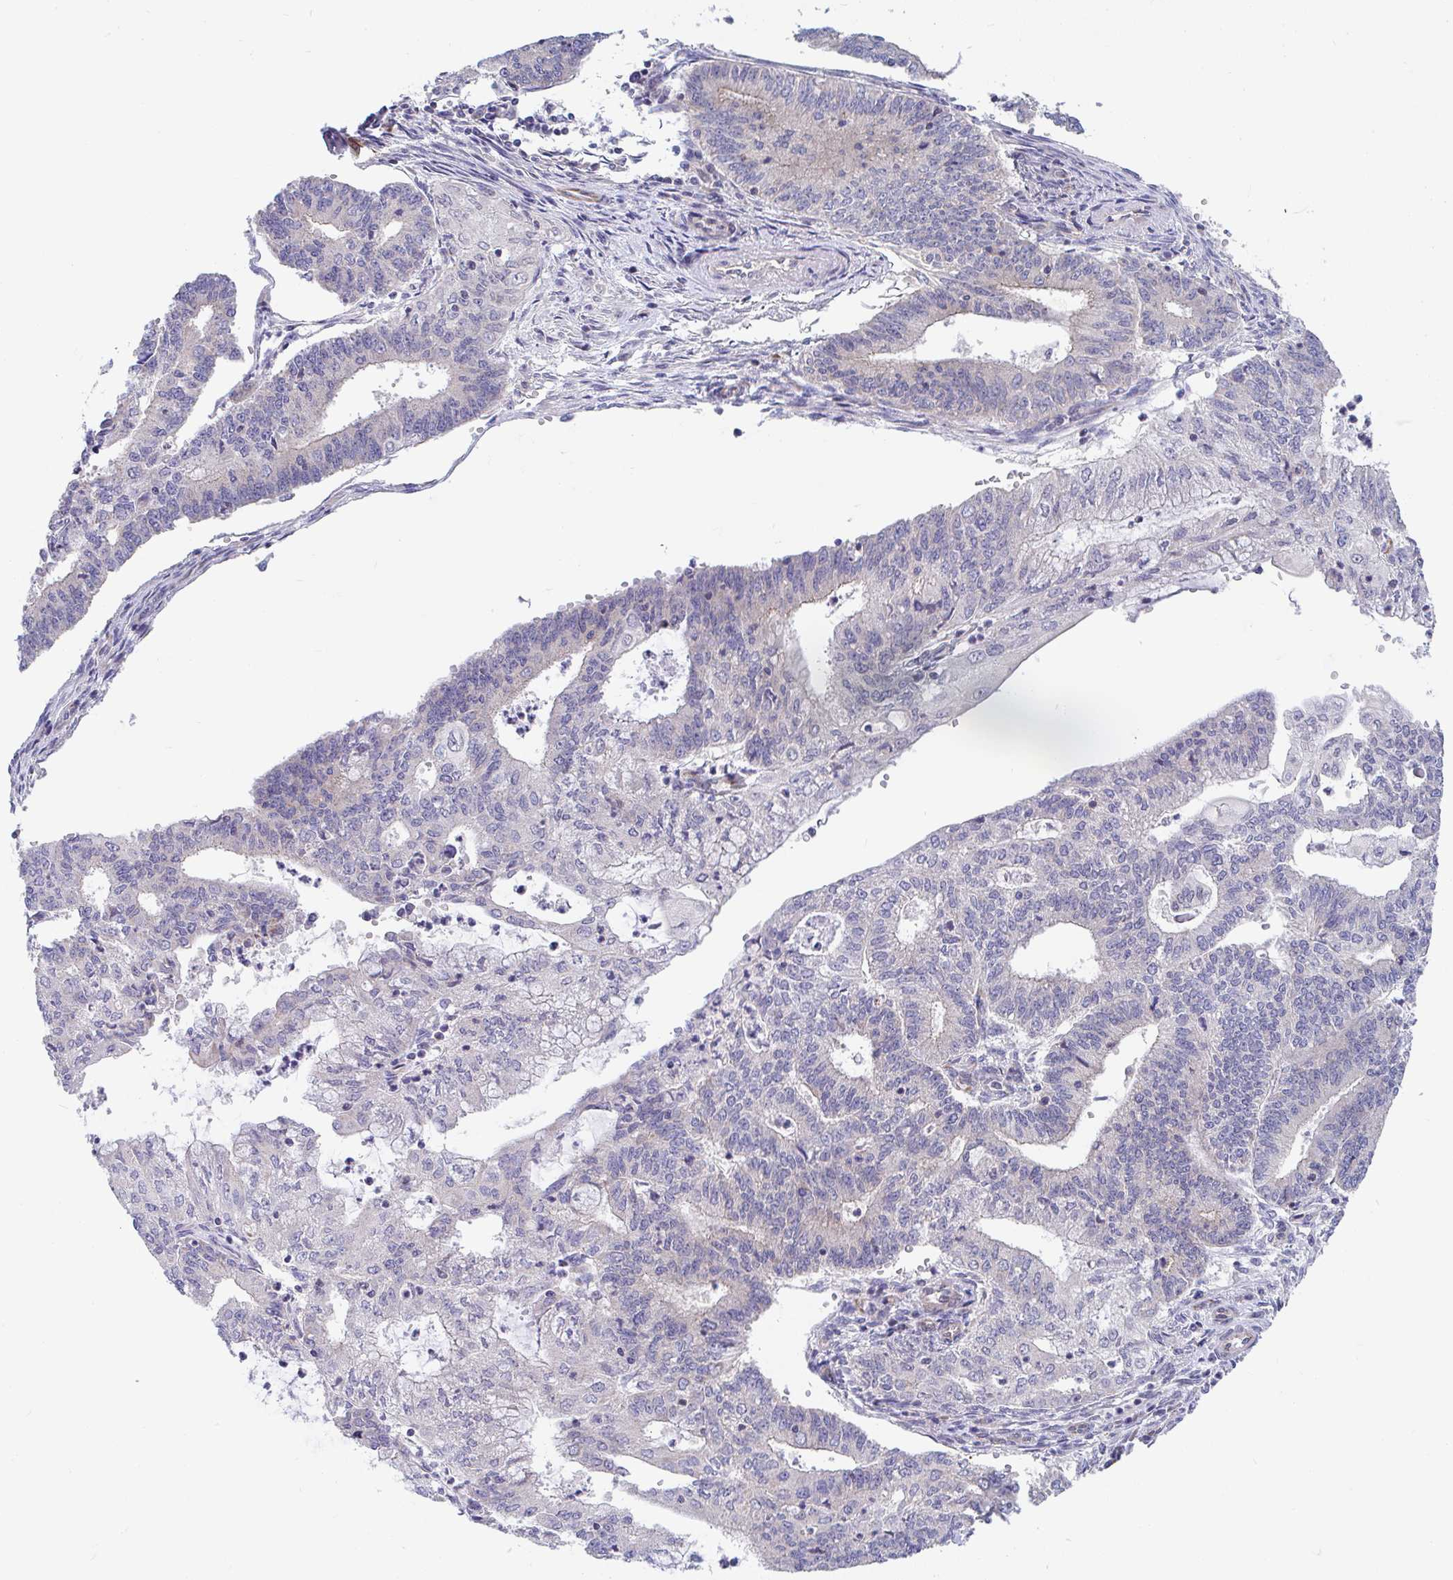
{"staining": {"intensity": "negative", "quantity": "none", "location": "none"}, "tissue": "endometrial cancer", "cell_type": "Tumor cells", "image_type": "cancer", "snomed": [{"axis": "morphology", "description": "Adenocarcinoma, NOS"}, {"axis": "topography", "description": "Endometrium"}], "caption": "Photomicrograph shows no significant protein positivity in tumor cells of adenocarcinoma (endometrial).", "gene": "EIF1AD", "patient": {"sex": "female", "age": 61}}